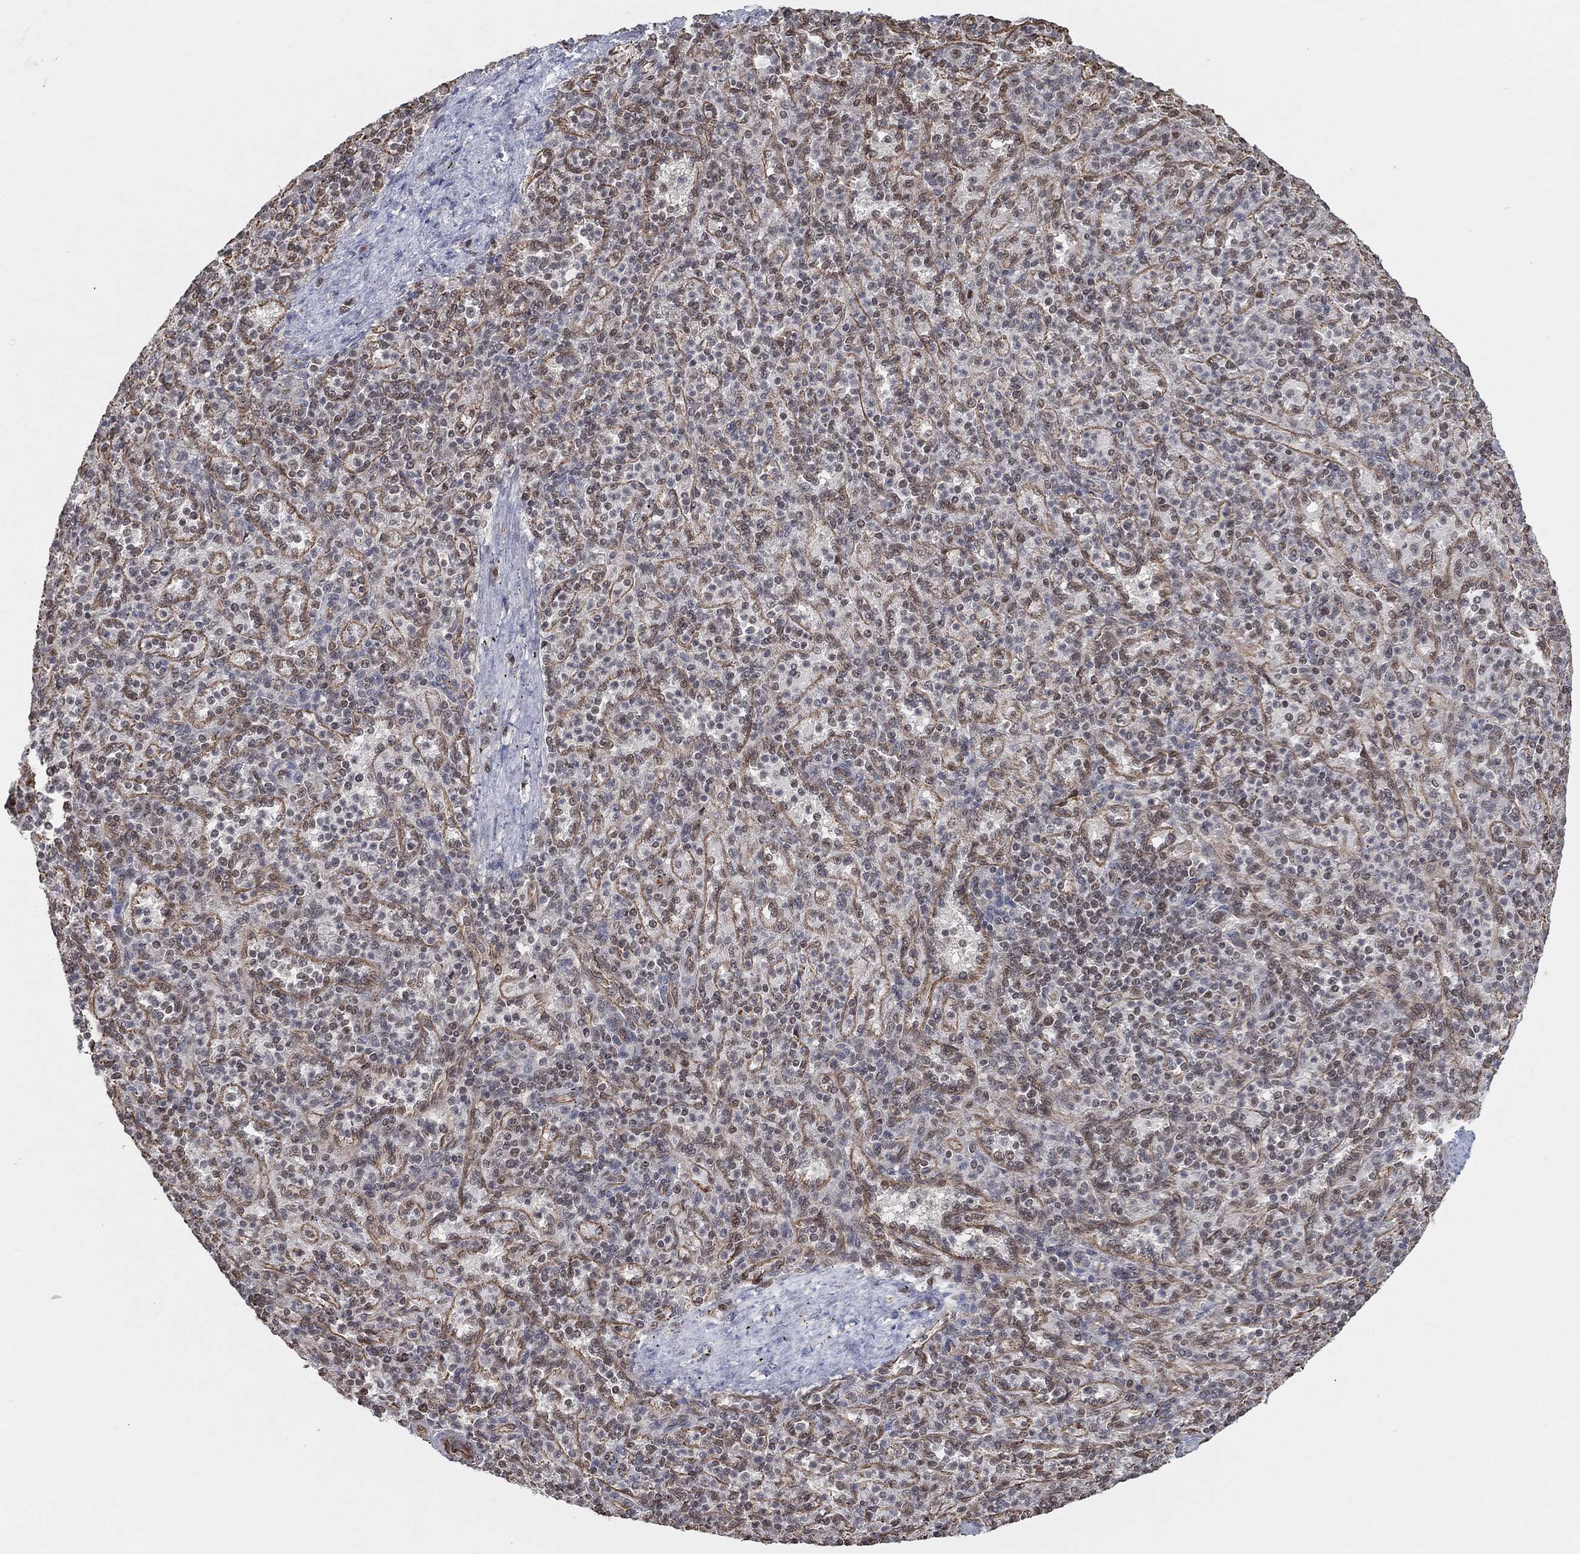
{"staining": {"intensity": "negative", "quantity": "none", "location": "none"}, "tissue": "spleen", "cell_type": "Cells in red pulp", "image_type": "normal", "snomed": [{"axis": "morphology", "description": "Normal tissue, NOS"}, {"axis": "topography", "description": "Spleen"}], "caption": "Cells in red pulp are negative for protein expression in unremarkable human spleen. (DAB (3,3'-diaminobenzidine) IHC with hematoxylin counter stain).", "gene": "TP53RK", "patient": {"sex": "female", "age": 74}}